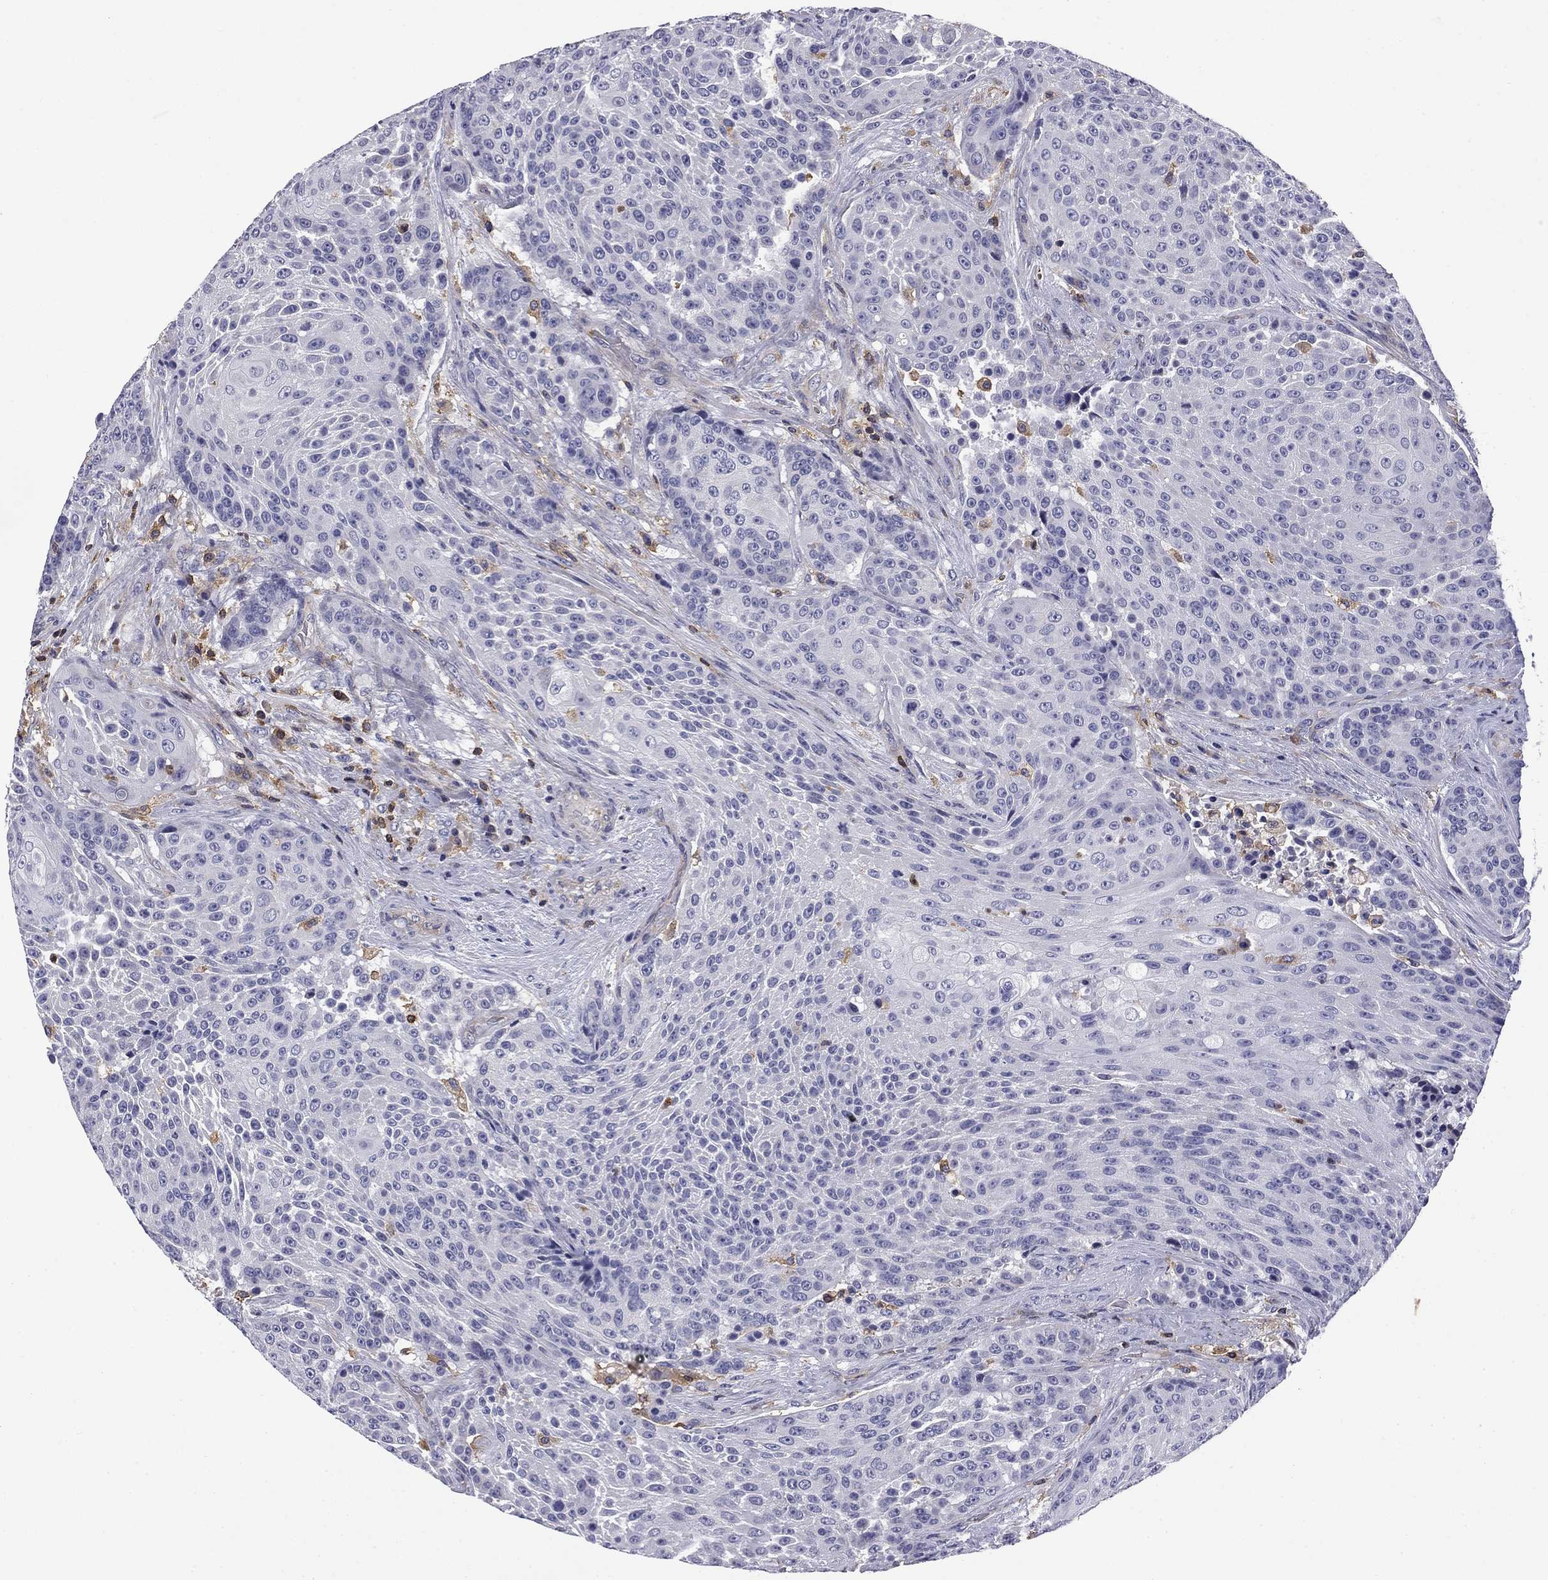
{"staining": {"intensity": "negative", "quantity": "none", "location": "none"}, "tissue": "urothelial cancer", "cell_type": "Tumor cells", "image_type": "cancer", "snomed": [{"axis": "morphology", "description": "Urothelial carcinoma, High grade"}, {"axis": "topography", "description": "Urinary bladder"}], "caption": "High magnification brightfield microscopy of urothelial carcinoma (high-grade) stained with DAB (3,3'-diaminobenzidine) (brown) and counterstained with hematoxylin (blue): tumor cells show no significant staining.", "gene": "ARHGAP45", "patient": {"sex": "female", "age": 63}}